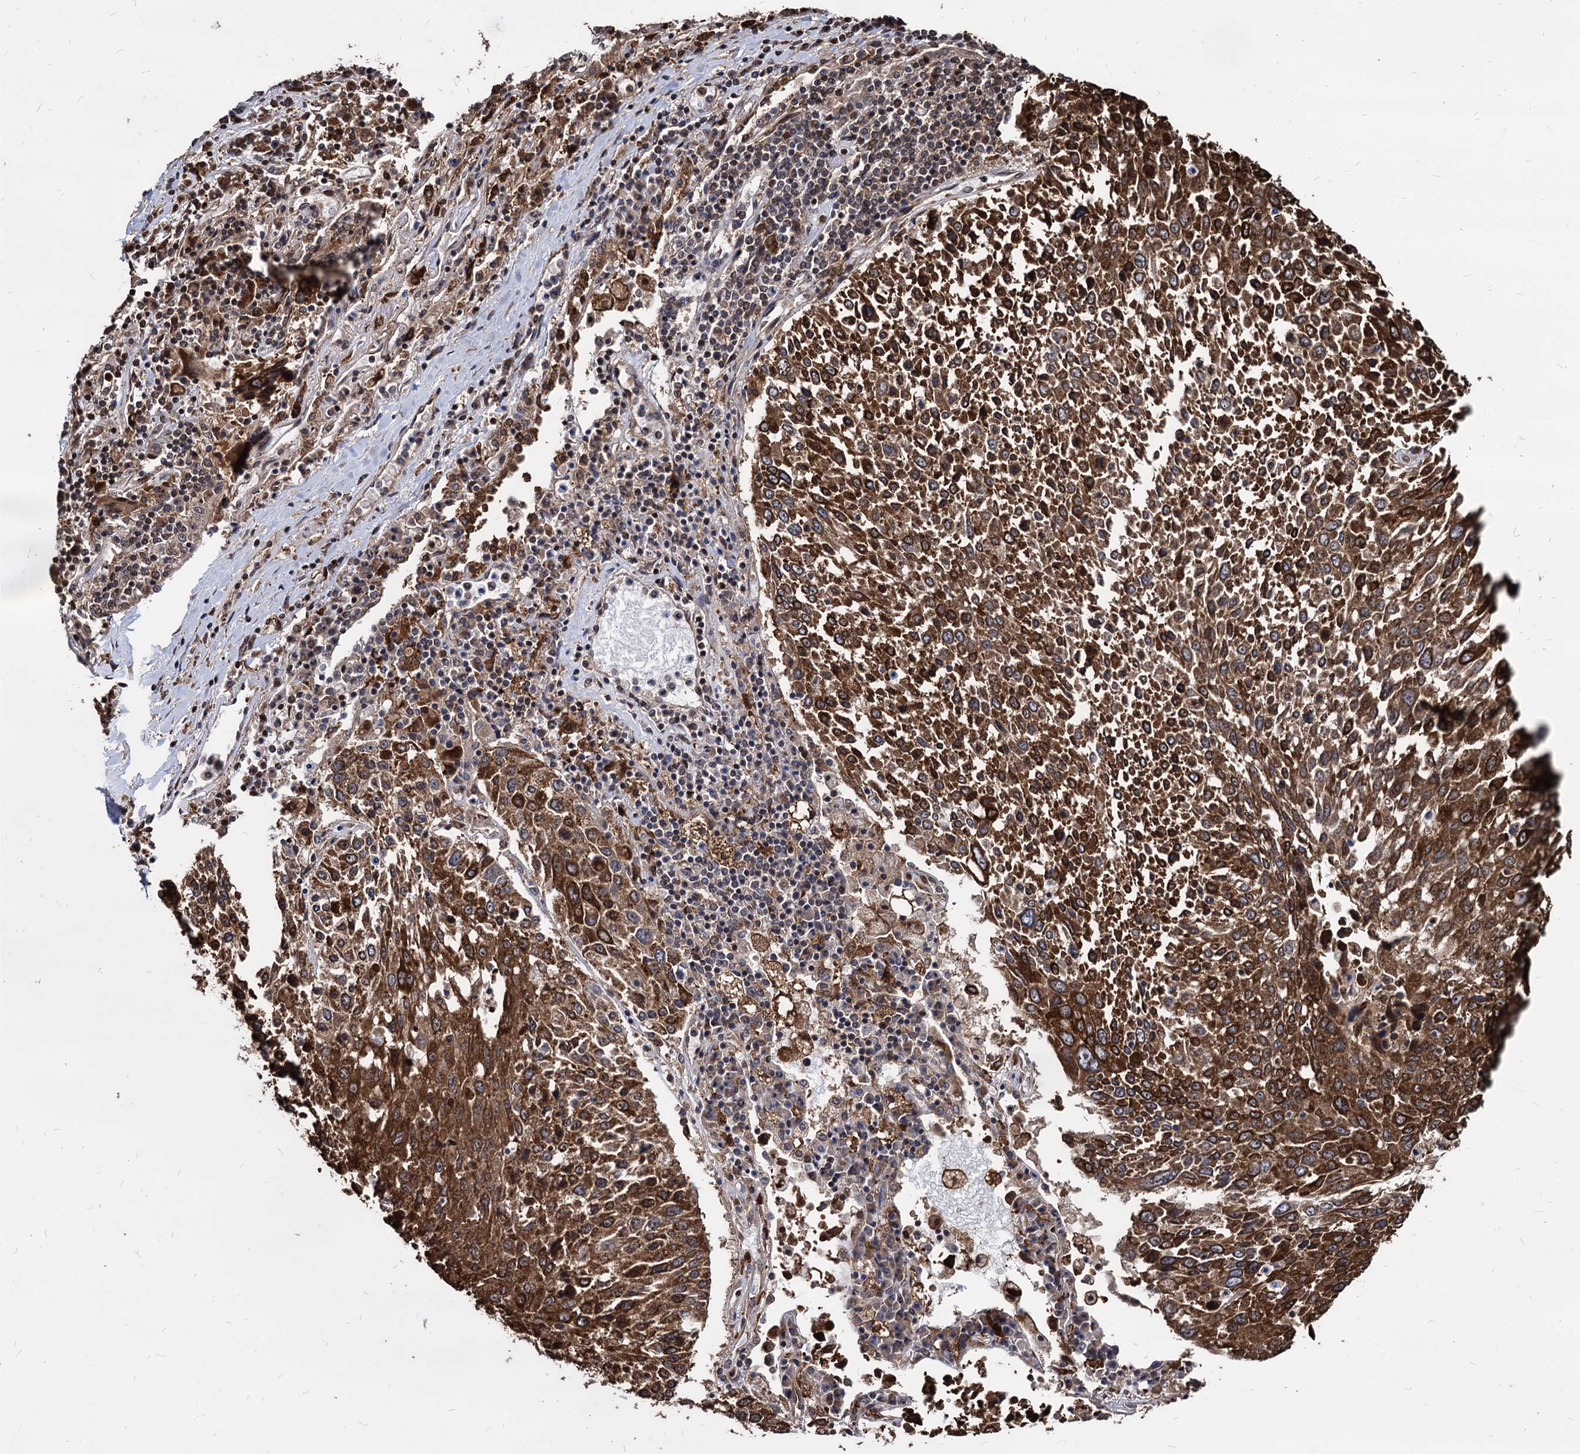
{"staining": {"intensity": "strong", "quantity": ">75%", "location": "cytoplasmic/membranous"}, "tissue": "lung cancer", "cell_type": "Tumor cells", "image_type": "cancer", "snomed": [{"axis": "morphology", "description": "Squamous cell carcinoma, NOS"}, {"axis": "topography", "description": "Lung"}], "caption": "Protein expression analysis of squamous cell carcinoma (lung) demonstrates strong cytoplasmic/membranous expression in about >75% of tumor cells.", "gene": "ANKRD12", "patient": {"sex": "male", "age": 65}}